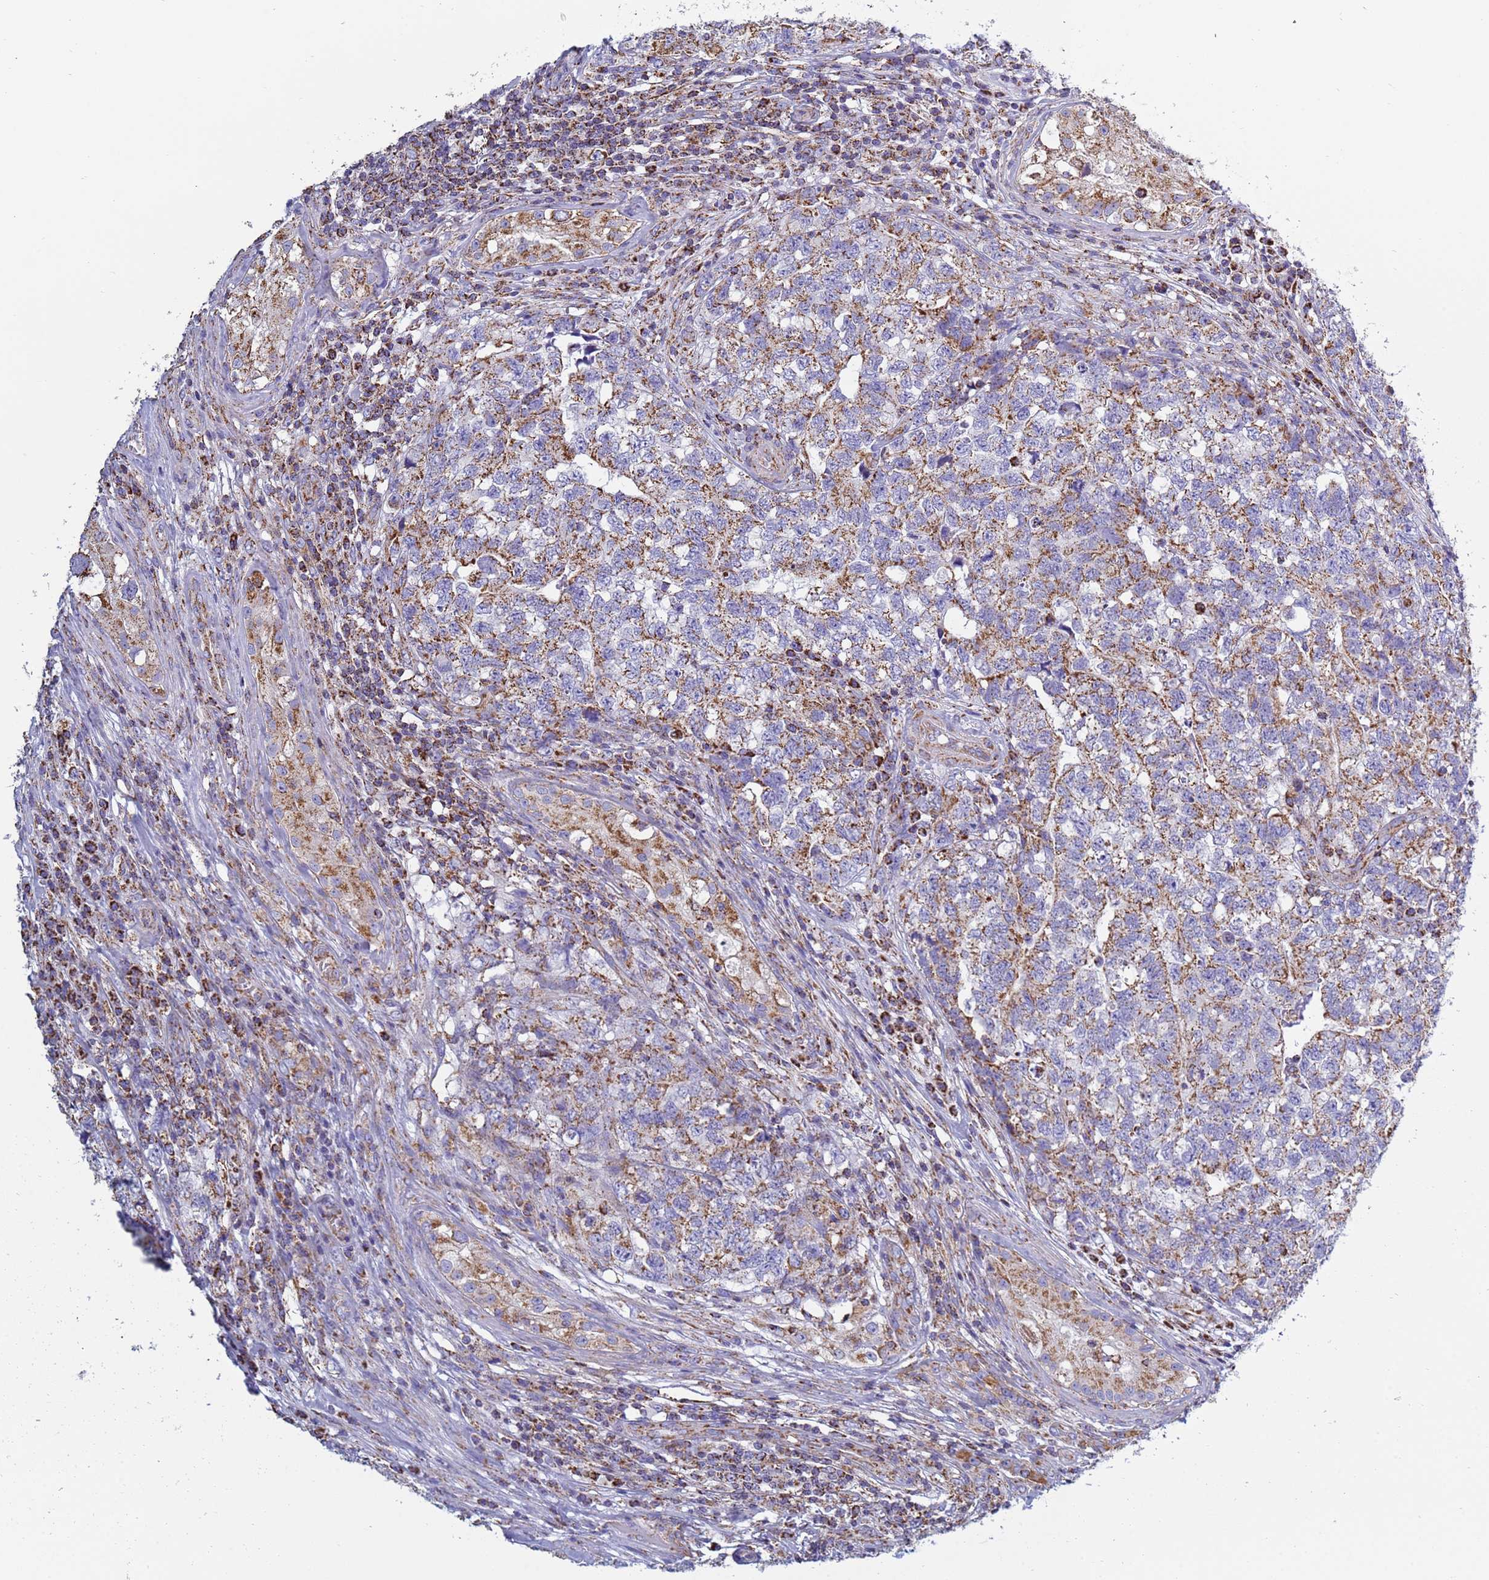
{"staining": {"intensity": "moderate", "quantity": "25%-75%", "location": "cytoplasmic/membranous"}, "tissue": "testis cancer", "cell_type": "Tumor cells", "image_type": "cancer", "snomed": [{"axis": "morphology", "description": "Carcinoma, Embryonal, NOS"}, {"axis": "topography", "description": "Testis"}], "caption": "Tumor cells reveal medium levels of moderate cytoplasmic/membranous staining in about 25%-75% of cells in human testis cancer. (brown staining indicates protein expression, while blue staining denotes nuclei).", "gene": "COQ4", "patient": {"sex": "male", "age": 31}}